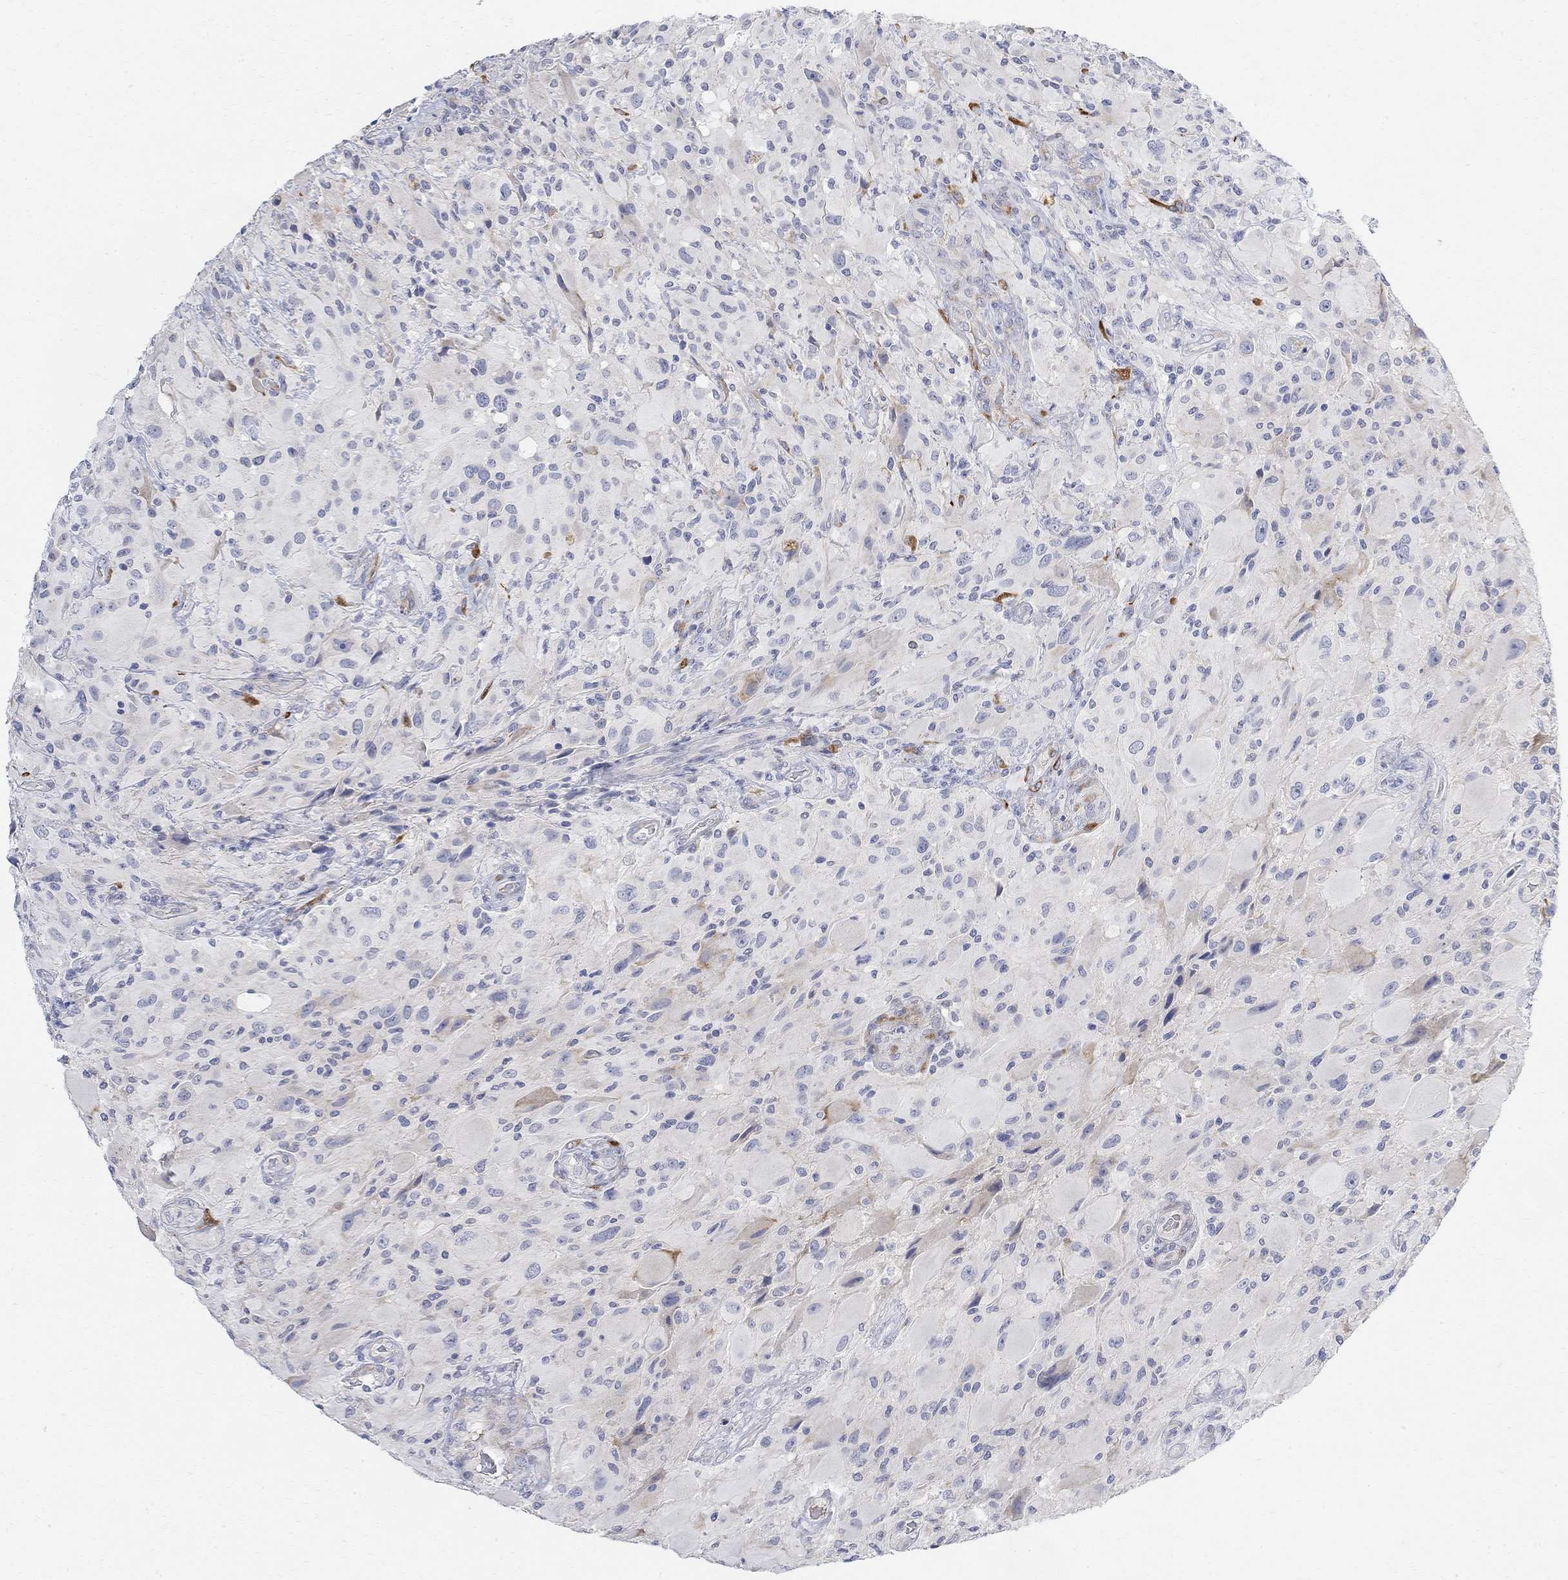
{"staining": {"intensity": "negative", "quantity": "none", "location": "none"}, "tissue": "glioma", "cell_type": "Tumor cells", "image_type": "cancer", "snomed": [{"axis": "morphology", "description": "Glioma, malignant, High grade"}, {"axis": "topography", "description": "Cerebral cortex"}], "caption": "Immunohistochemistry histopathology image of neoplastic tissue: glioma stained with DAB demonstrates no significant protein staining in tumor cells.", "gene": "FNDC5", "patient": {"sex": "male", "age": 35}}